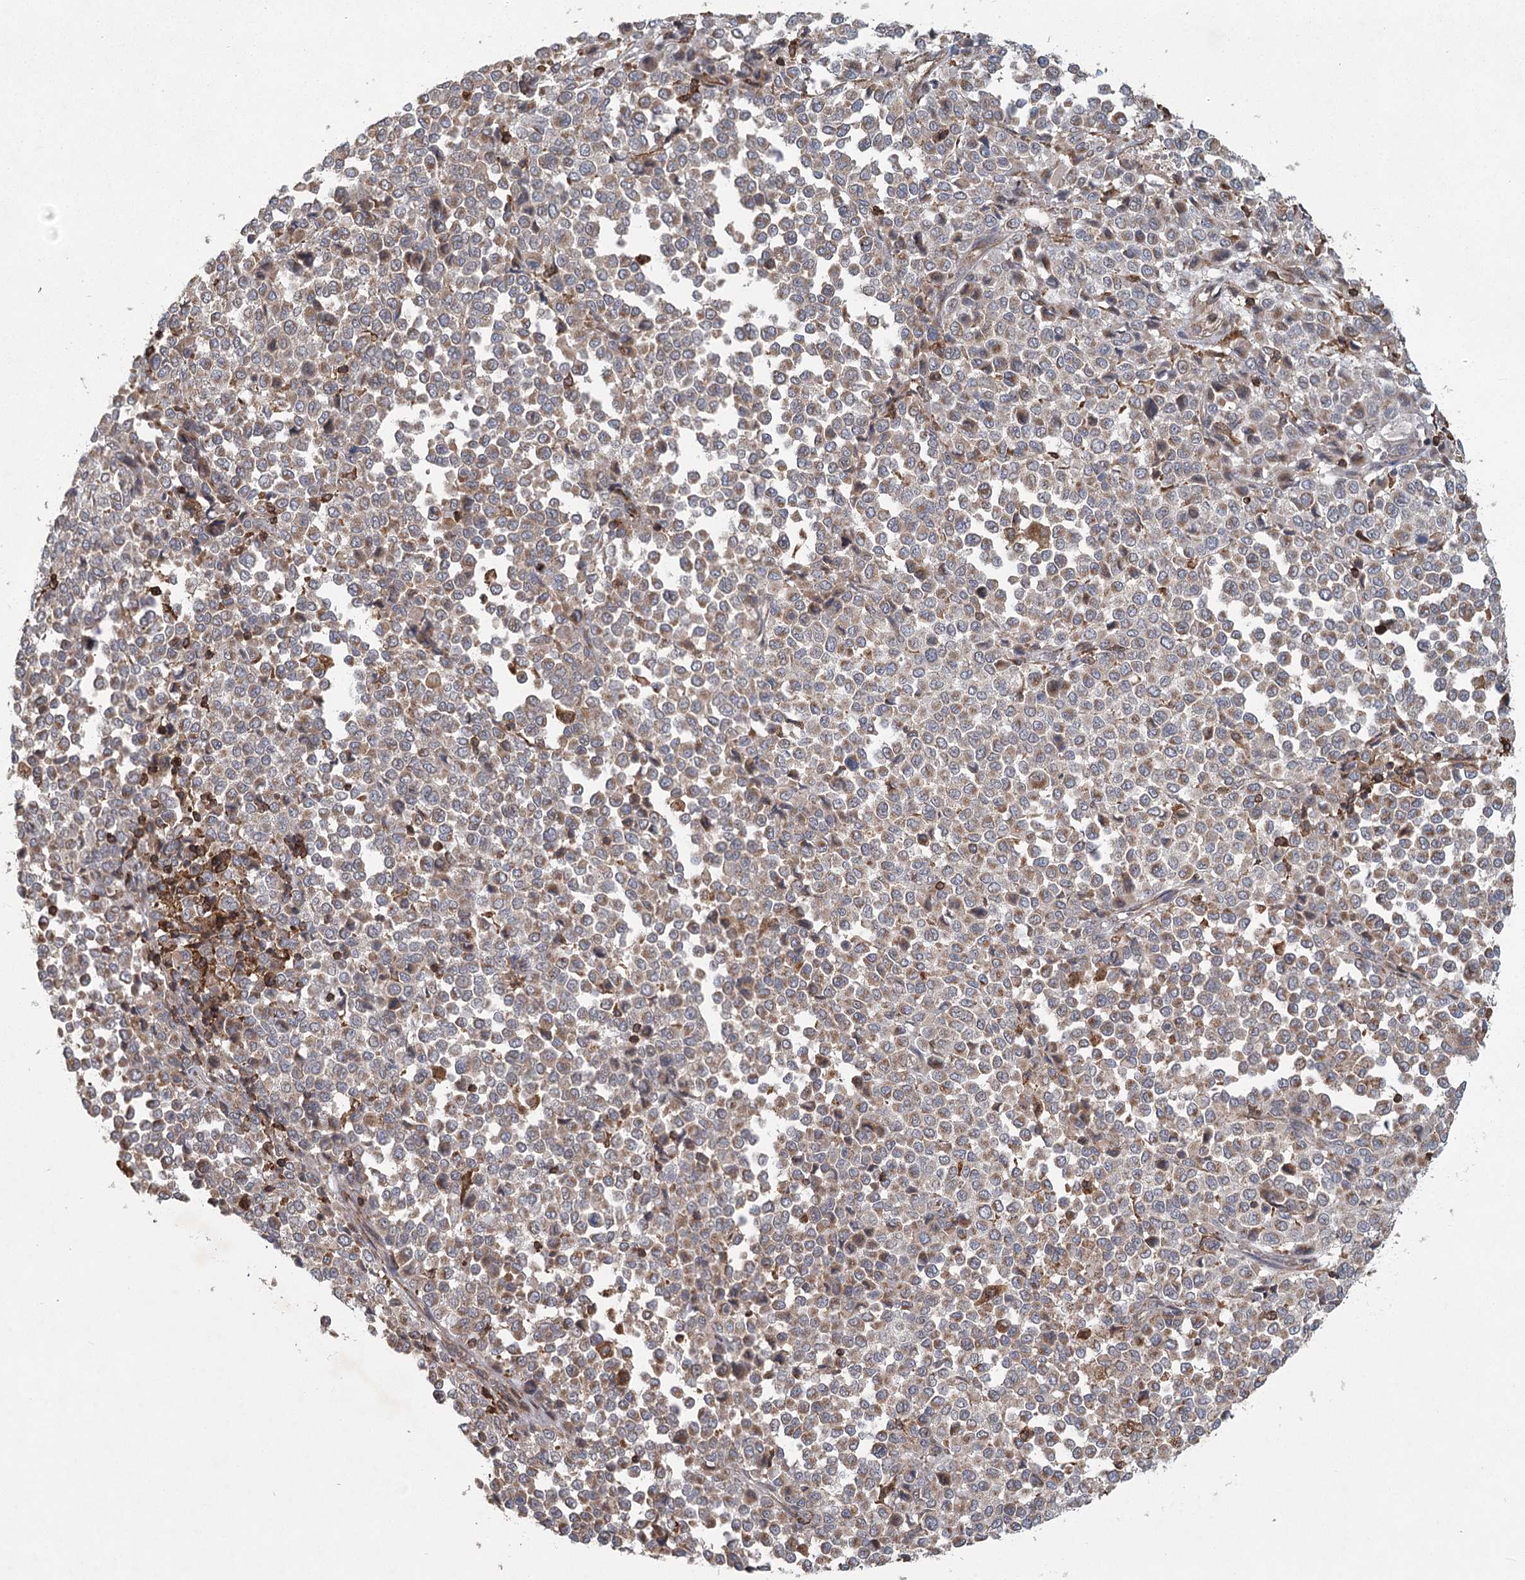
{"staining": {"intensity": "weak", "quantity": "<25%", "location": "cytoplasmic/membranous"}, "tissue": "melanoma", "cell_type": "Tumor cells", "image_type": "cancer", "snomed": [{"axis": "morphology", "description": "Malignant melanoma, Metastatic site"}, {"axis": "topography", "description": "Pancreas"}], "caption": "A micrograph of human malignant melanoma (metastatic site) is negative for staining in tumor cells. The staining is performed using DAB (3,3'-diaminobenzidine) brown chromogen with nuclei counter-stained in using hematoxylin.", "gene": "PLEKHA7", "patient": {"sex": "female", "age": 30}}